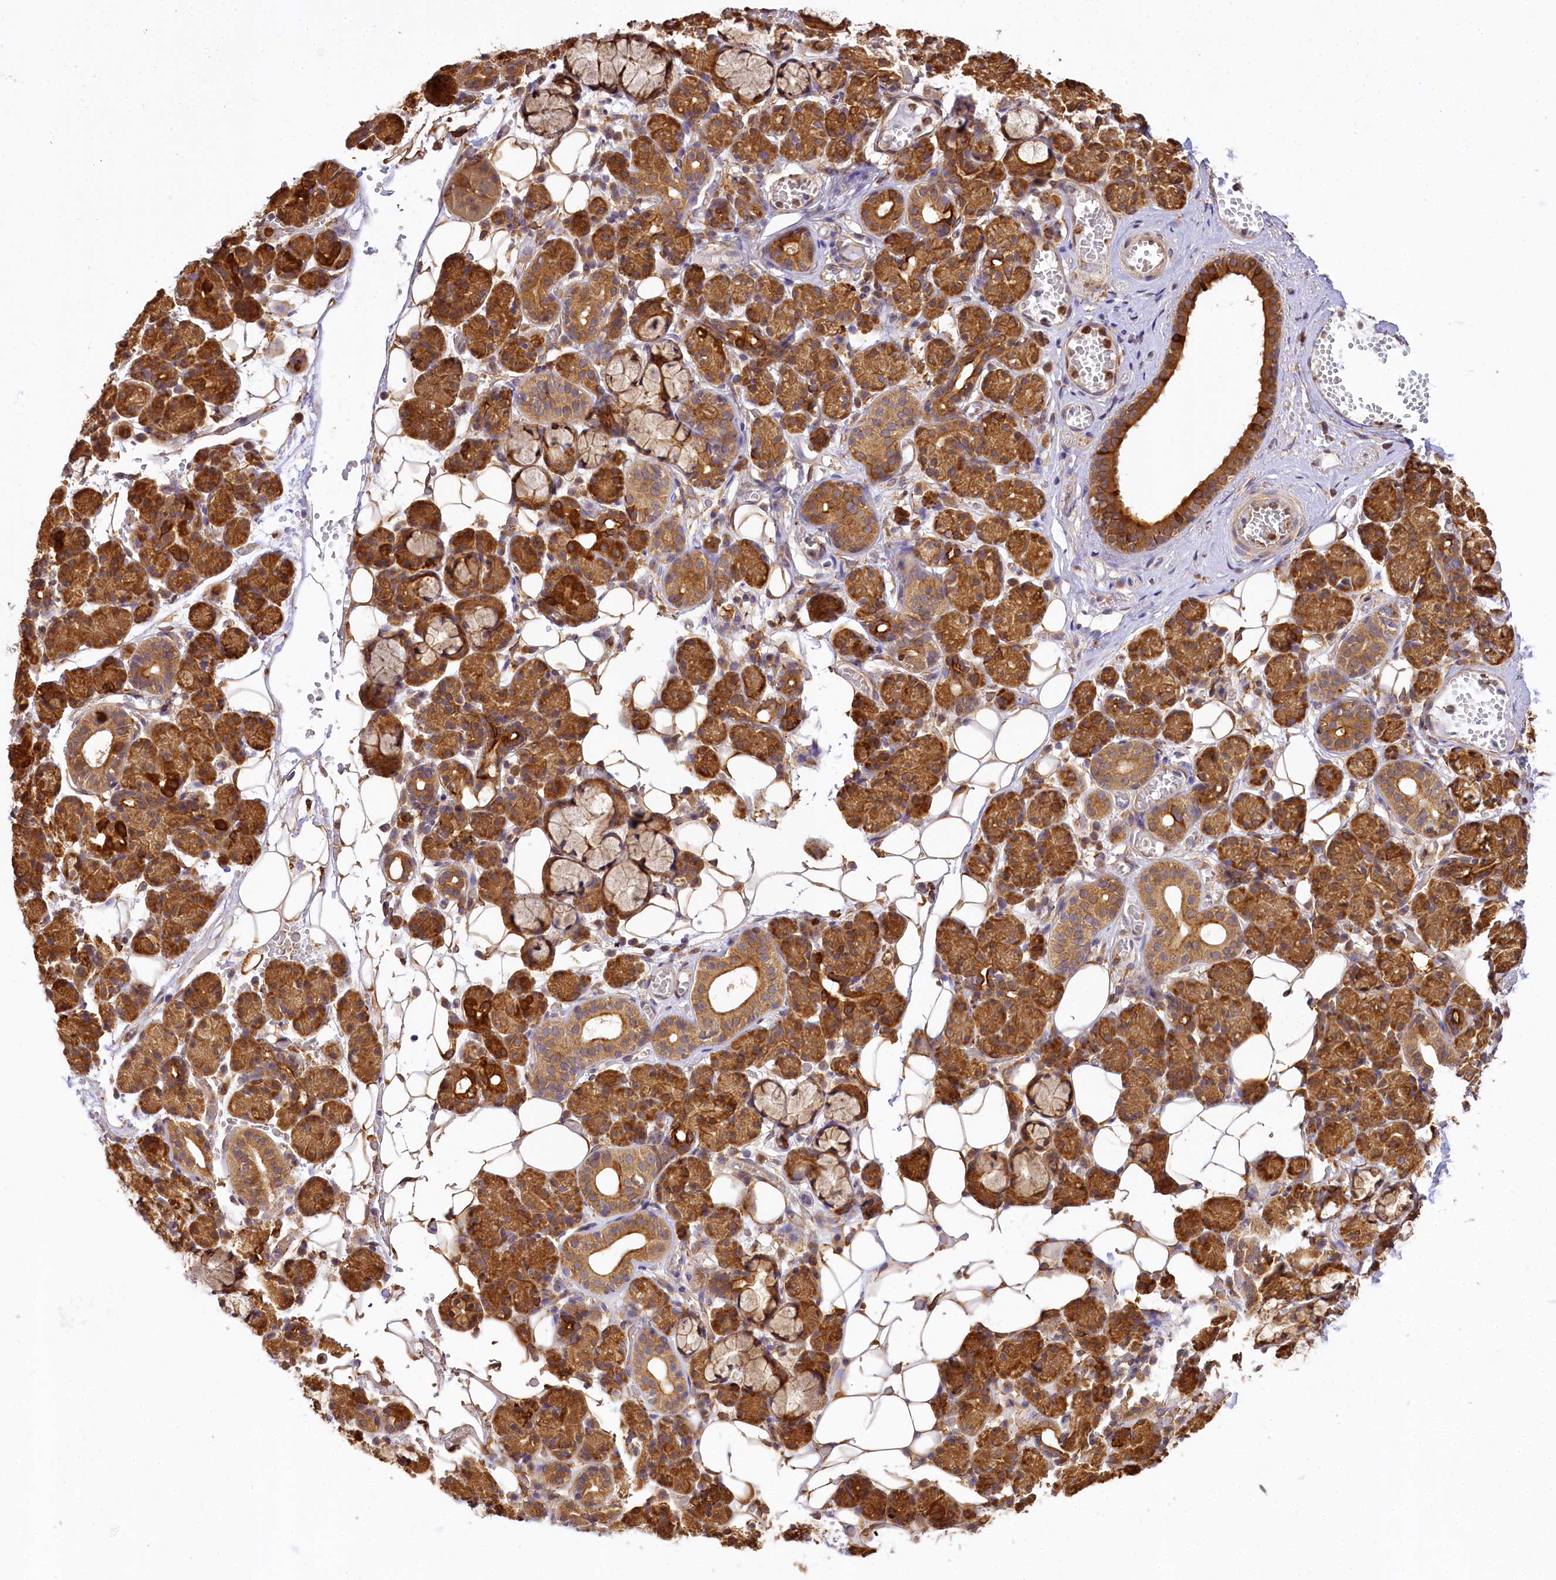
{"staining": {"intensity": "strong", "quantity": ">75%", "location": "cytoplasmic/membranous"}, "tissue": "salivary gland", "cell_type": "Glandular cells", "image_type": "normal", "snomed": [{"axis": "morphology", "description": "Normal tissue, NOS"}, {"axis": "topography", "description": "Salivary gland"}], "caption": "High-power microscopy captured an immunohistochemistry (IHC) image of unremarkable salivary gland, revealing strong cytoplasmic/membranous expression in approximately >75% of glandular cells.", "gene": "PPIP5K2", "patient": {"sex": "male", "age": 63}}